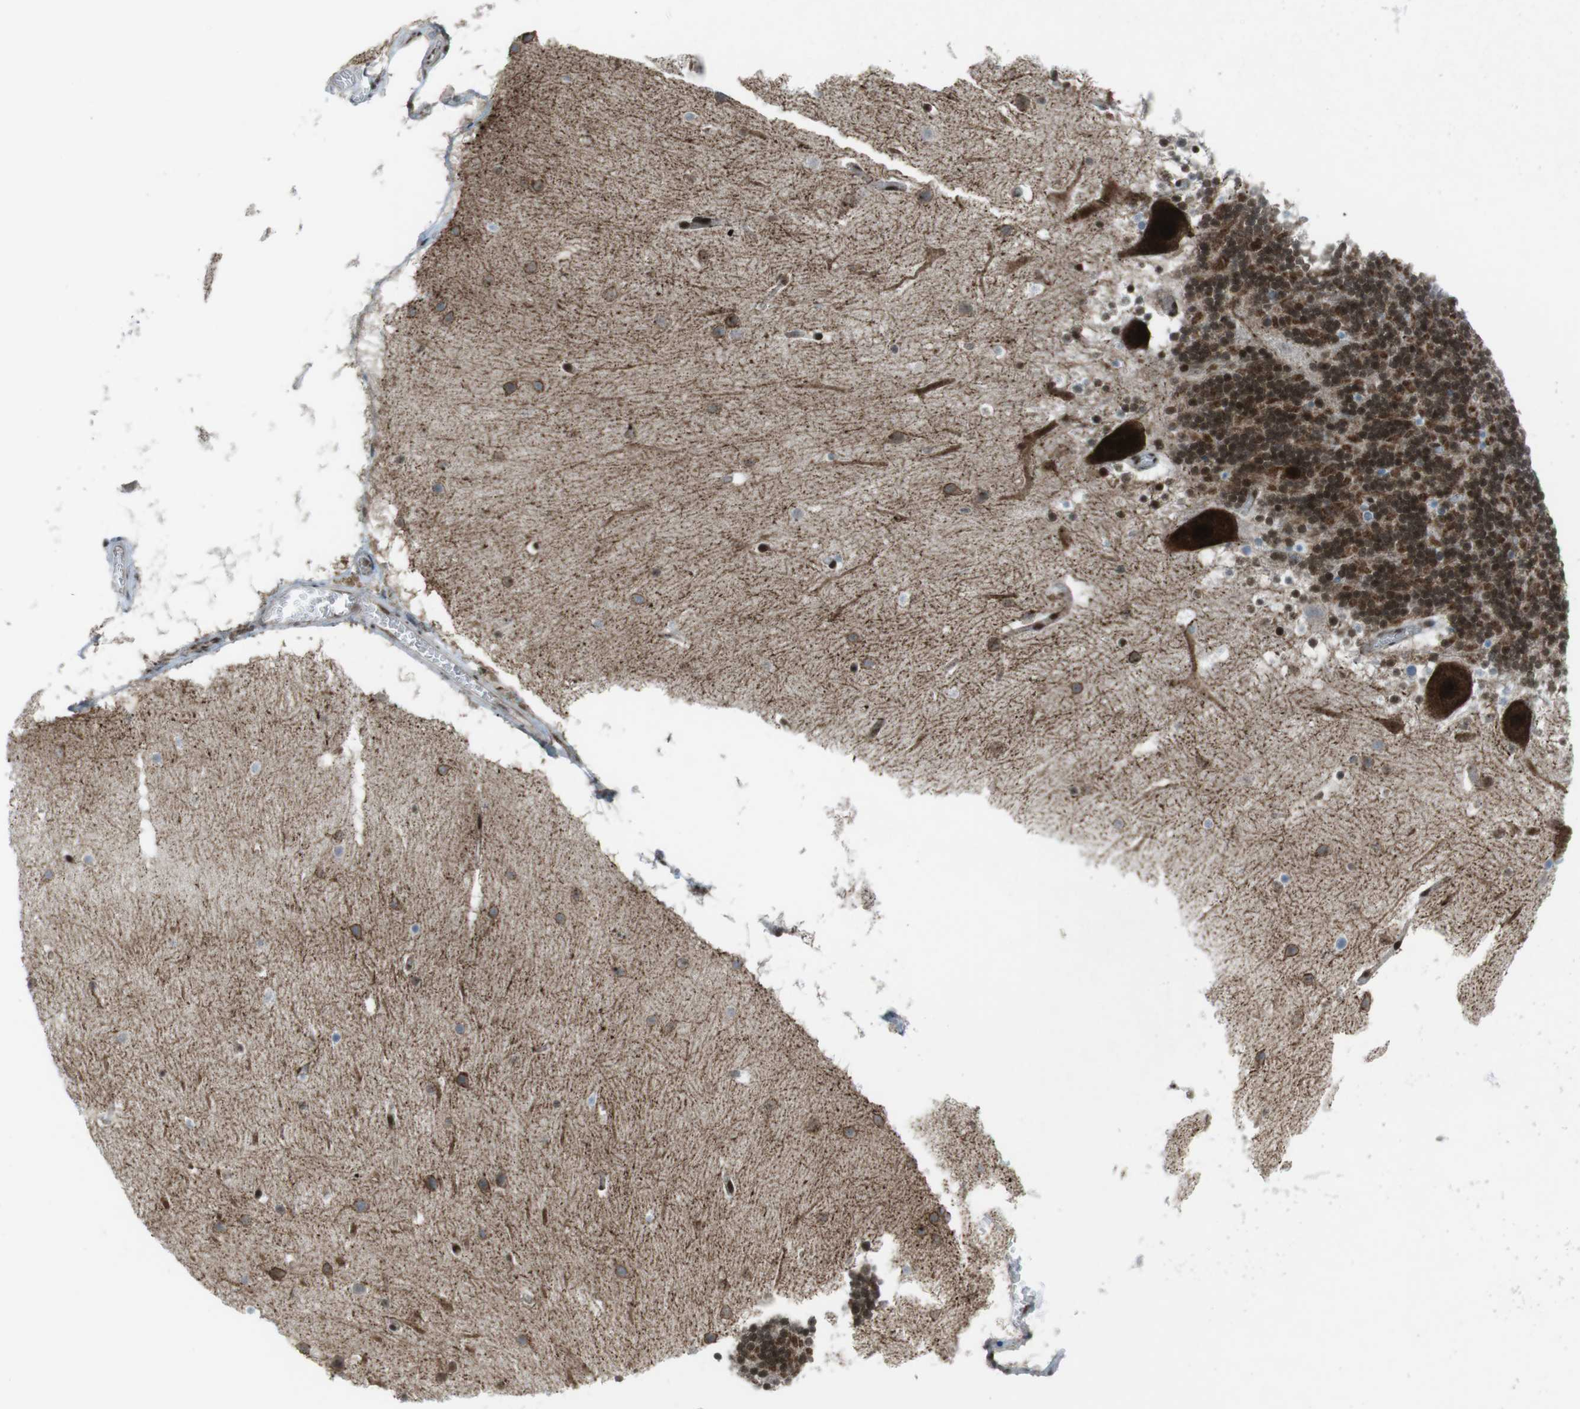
{"staining": {"intensity": "moderate", "quantity": ">75%", "location": "cytoplasmic/membranous,nuclear"}, "tissue": "cerebellum", "cell_type": "Cells in granular layer", "image_type": "normal", "snomed": [{"axis": "morphology", "description": "Normal tissue, NOS"}, {"axis": "topography", "description": "Cerebellum"}], "caption": "IHC micrograph of unremarkable cerebellum: cerebellum stained using immunohistochemistry (IHC) demonstrates medium levels of moderate protein expression localized specifically in the cytoplasmic/membranous,nuclear of cells in granular layer, appearing as a cytoplasmic/membranous,nuclear brown color.", "gene": "CSNK1D", "patient": {"sex": "male", "age": 45}}